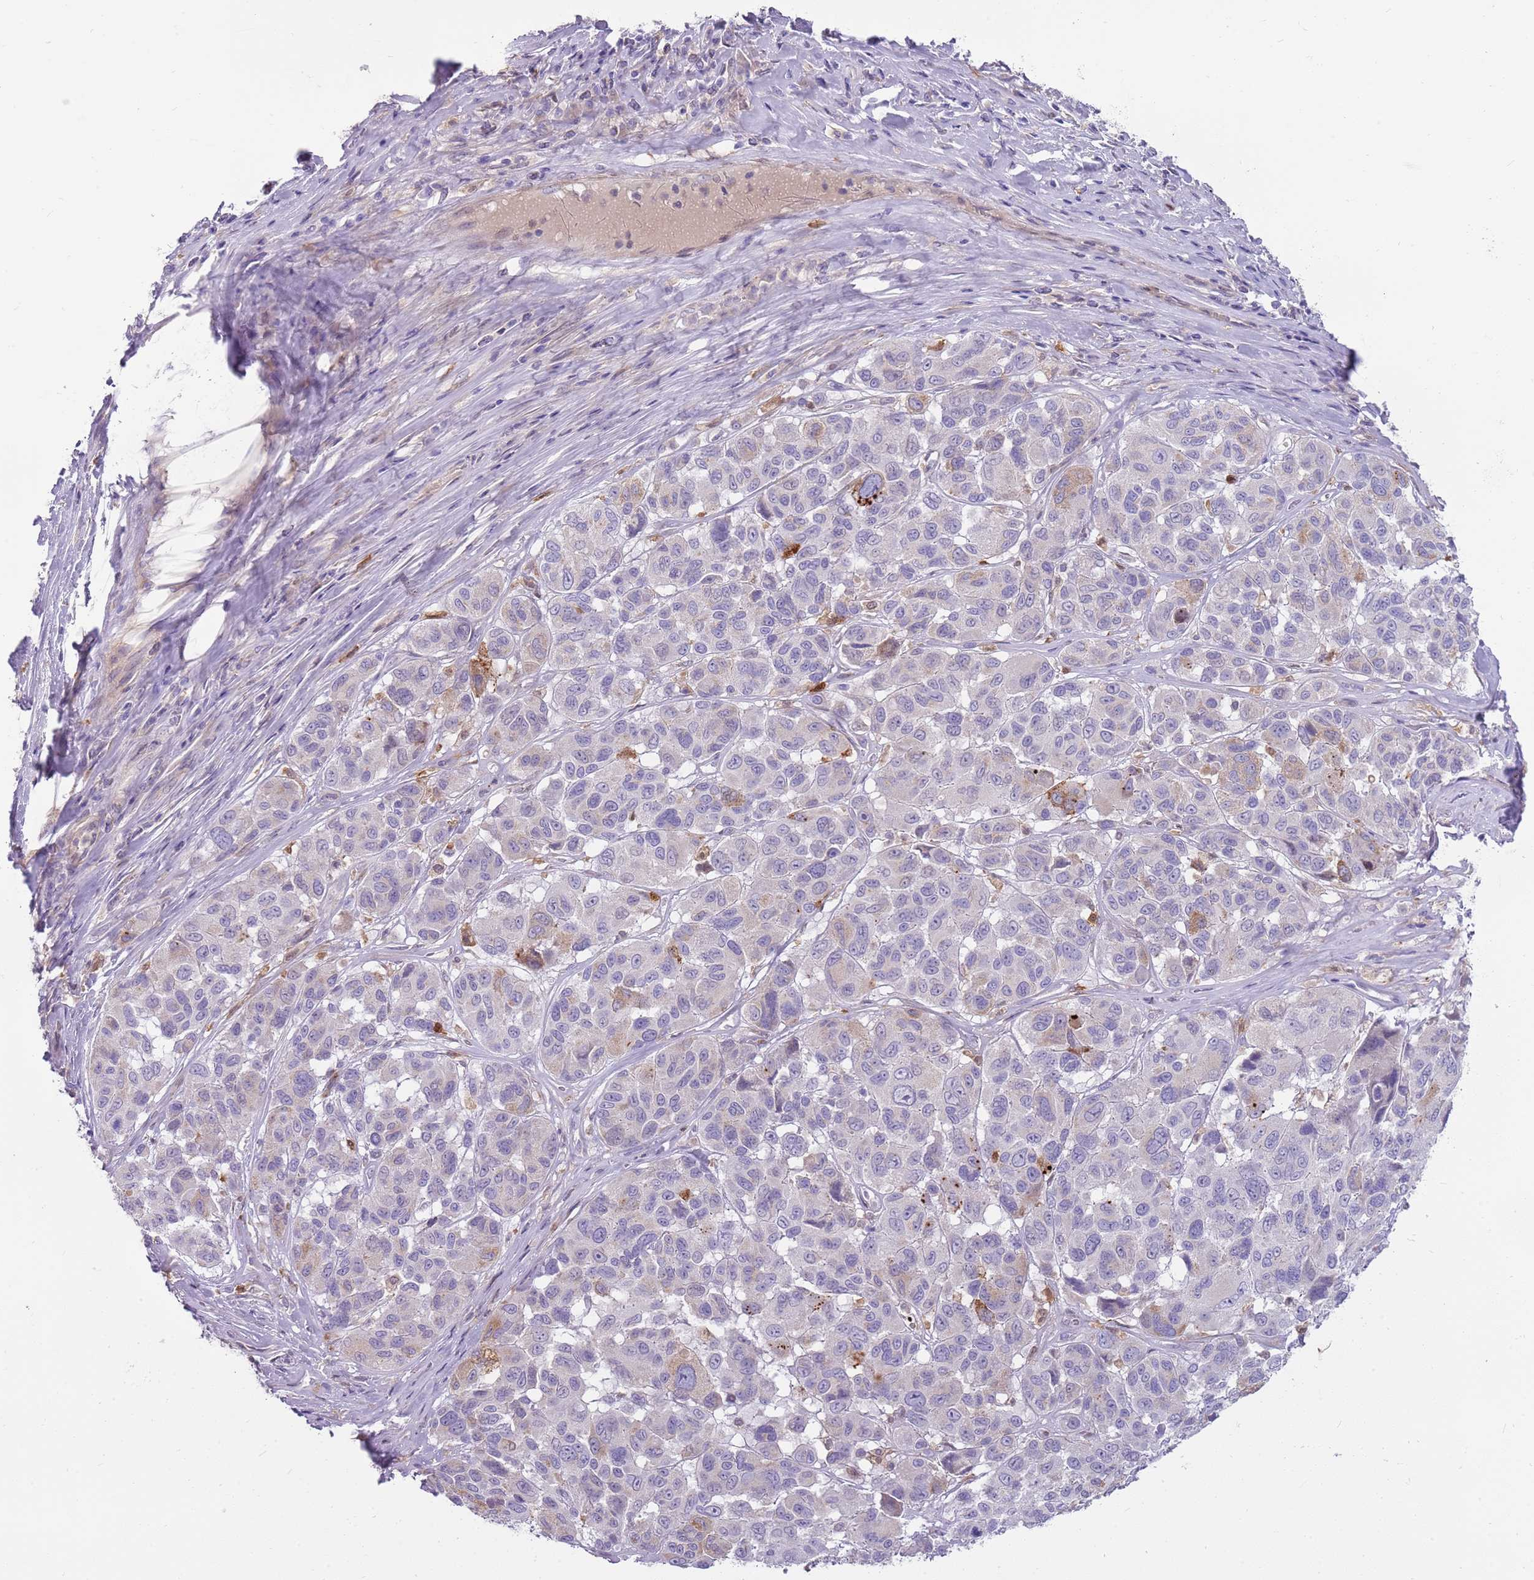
{"staining": {"intensity": "moderate", "quantity": "<25%", "location": "cytoplasmic/membranous"}, "tissue": "melanoma", "cell_type": "Tumor cells", "image_type": "cancer", "snomed": [{"axis": "morphology", "description": "Malignant melanoma, NOS"}, {"axis": "topography", "description": "Skin"}], "caption": "Malignant melanoma stained with immunohistochemistry reveals moderate cytoplasmic/membranous positivity in about <25% of tumor cells.", "gene": "DIPK1C", "patient": {"sex": "female", "age": 66}}